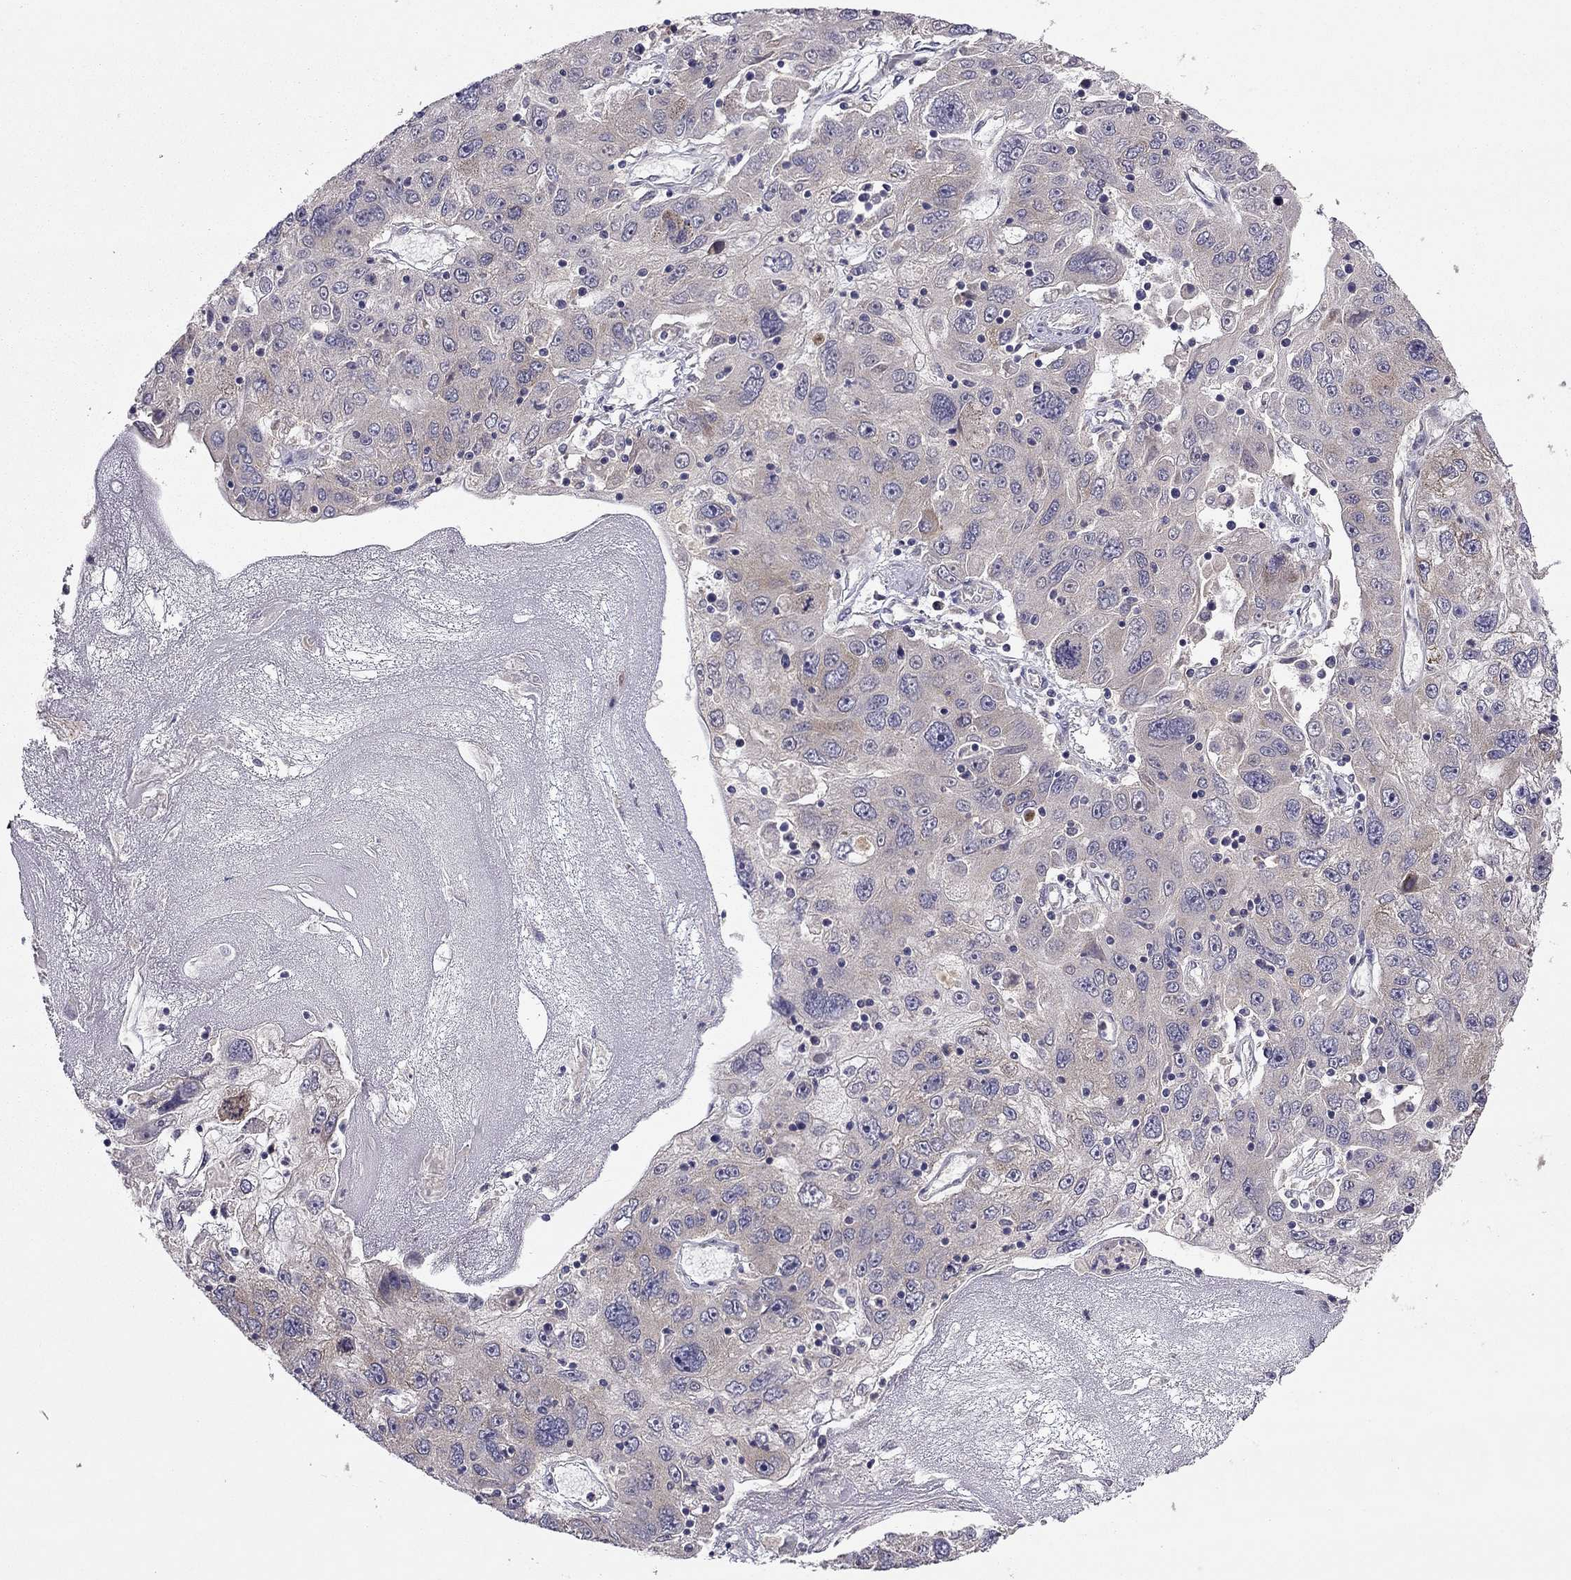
{"staining": {"intensity": "weak", "quantity": ">75%", "location": "cytoplasmic/membranous"}, "tissue": "stomach cancer", "cell_type": "Tumor cells", "image_type": "cancer", "snomed": [{"axis": "morphology", "description": "Adenocarcinoma, NOS"}, {"axis": "topography", "description": "Stomach"}], "caption": "A low amount of weak cytoplasmic/membranous staining is identified in approximately >75% of tumor cells in stomach cancer tissue.", "gene": "STXBP5", "patient": {"sex": "male", "age": 56}}